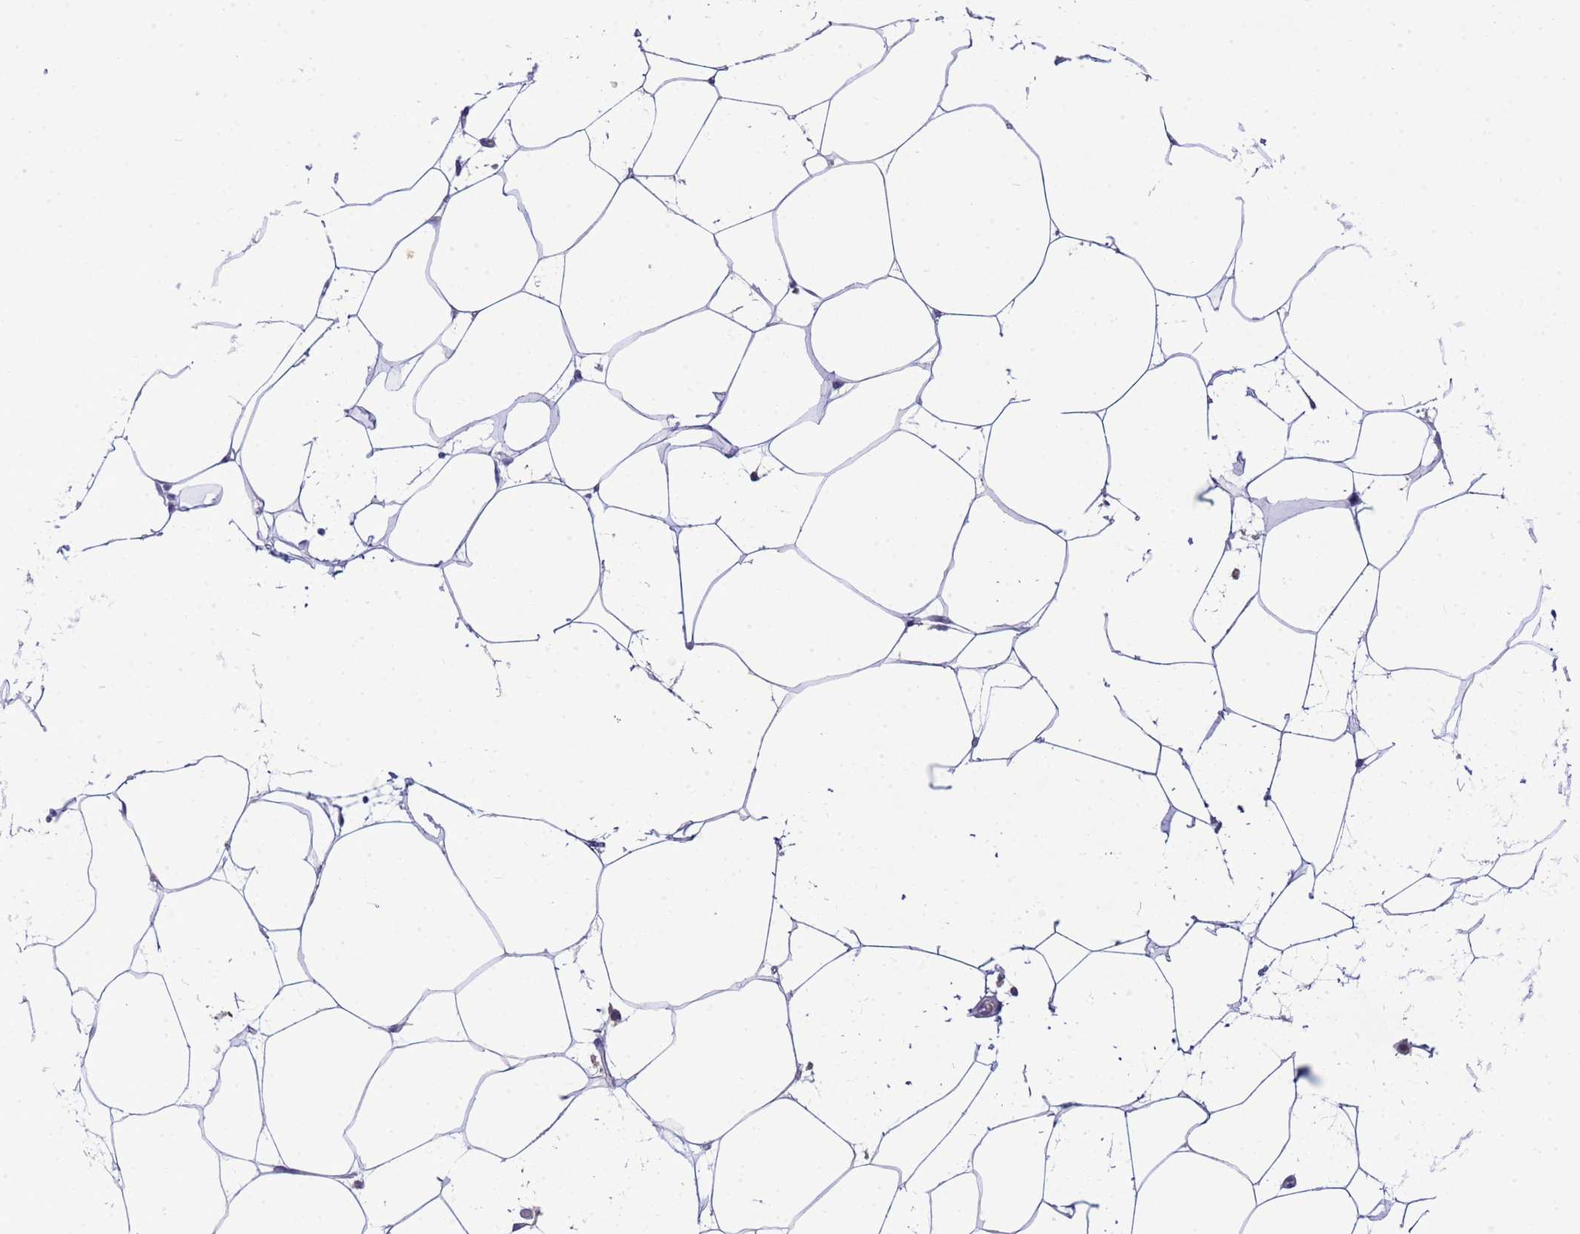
{"staining": {"intensity": "negative", "quantity": "none", "location": "none"}, "tissue": "adipose tissue", "cell_type": "Adipocytes", "image_type": "normal", "snomed": [{"axis": "morphology", "description": "Normal tissue, NOS"}, {"axis": "topography", "description": "Adipose tissue"}], "caption": "IHC of unremarkable adipose tissue shows no positivity in adipocytes.", "gene": "KLHL13", "patient": {"sex": "female", "age": 37}}